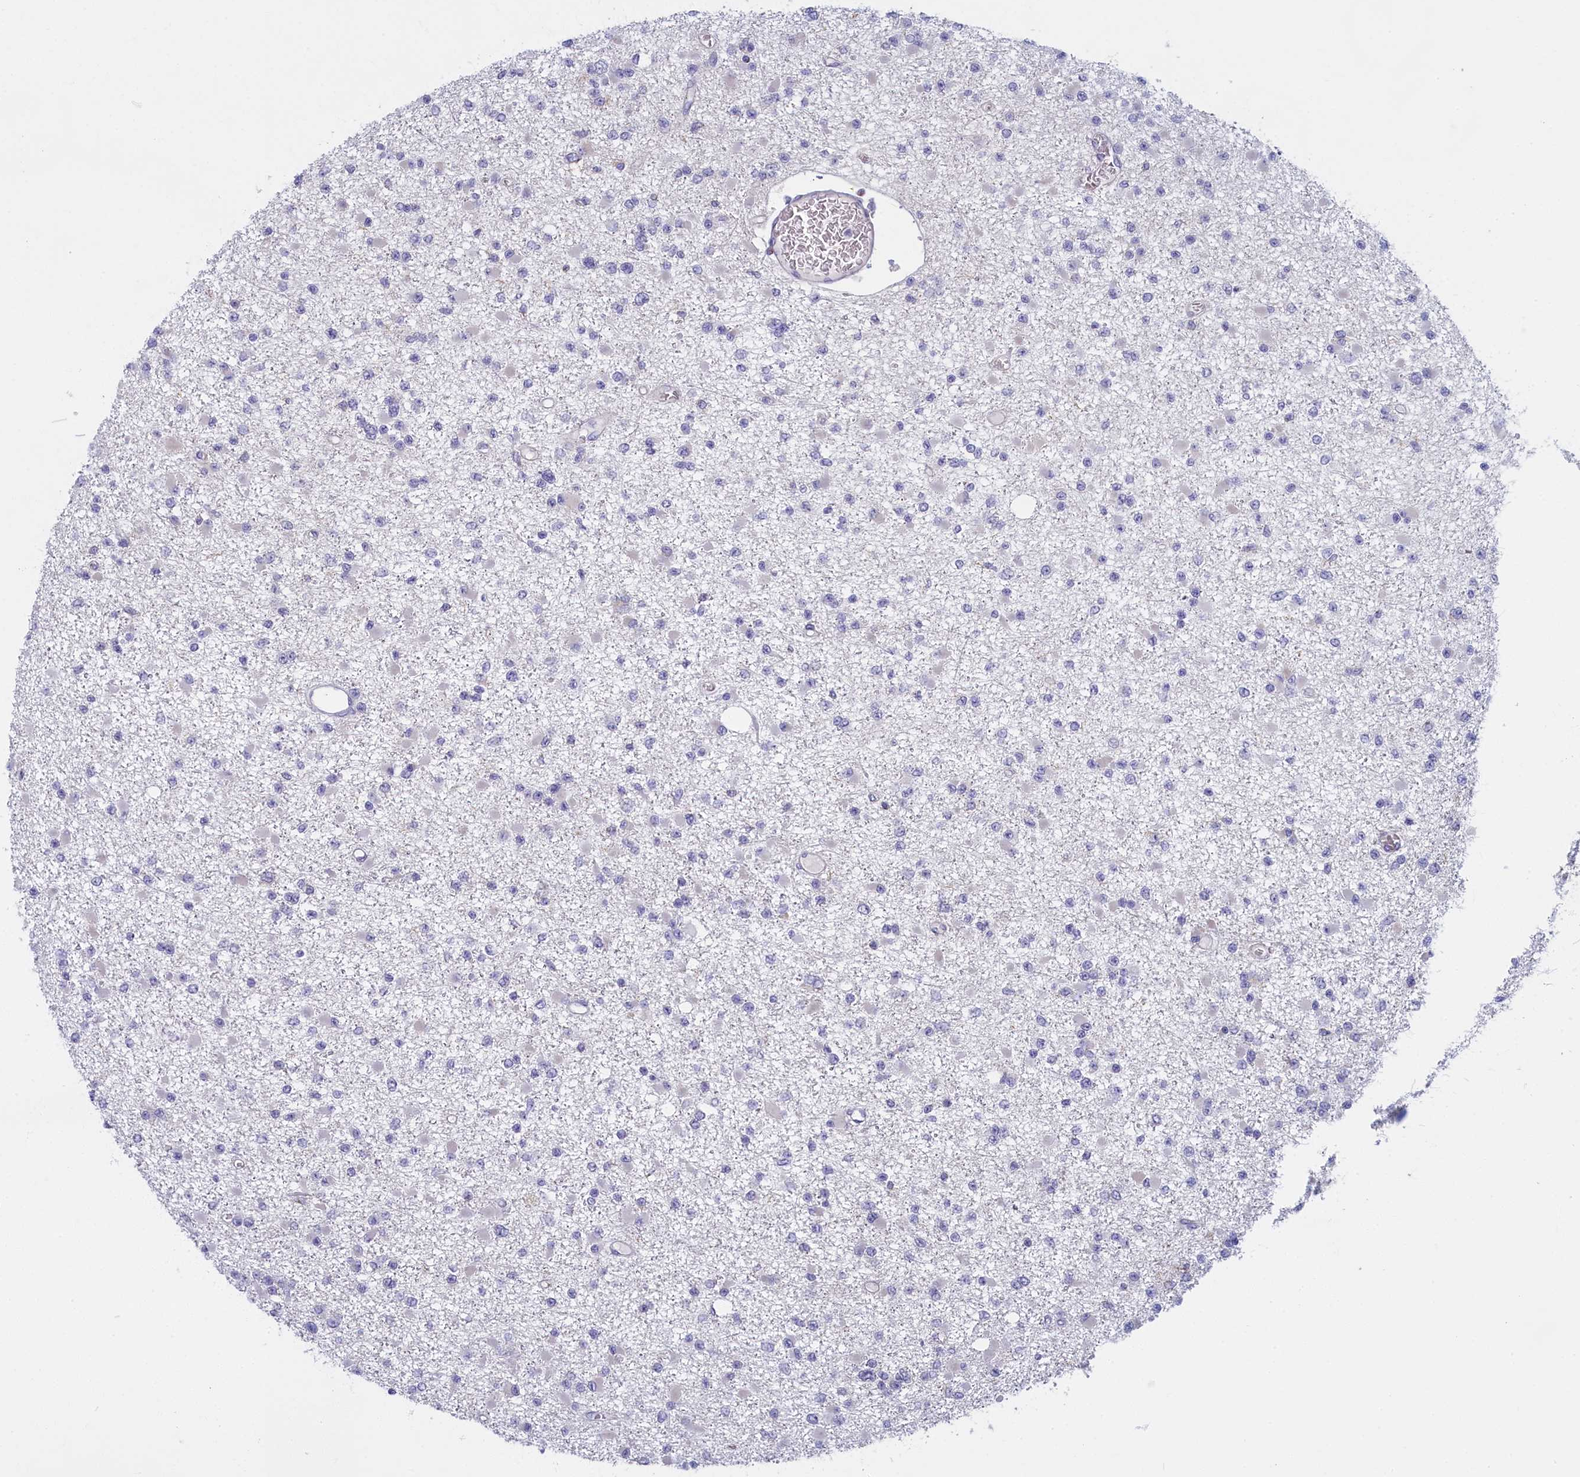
{"staining": {"intensity": "negative", "quantity": "none", "location": "none"}, "tissue": "glioma", "cell_type": "Tumor cells", "image_type": "cancer", "snomed": [{"axis": "morphology", "description": "Glioma, malignant, Low grade"}, {"axis": "topography", "description": "Brain"}], "caption": "Histopathology image shows no protein expression in tumor cells of glioma tissue. Brightfield microscopy of IHC stained with DAB (3,3'-diaminobenzidine) (brown) and hematoxylin (blue), captured at high magnification.", "gene": "NOL10", "patient": {"sex": "female", "age": 22}}